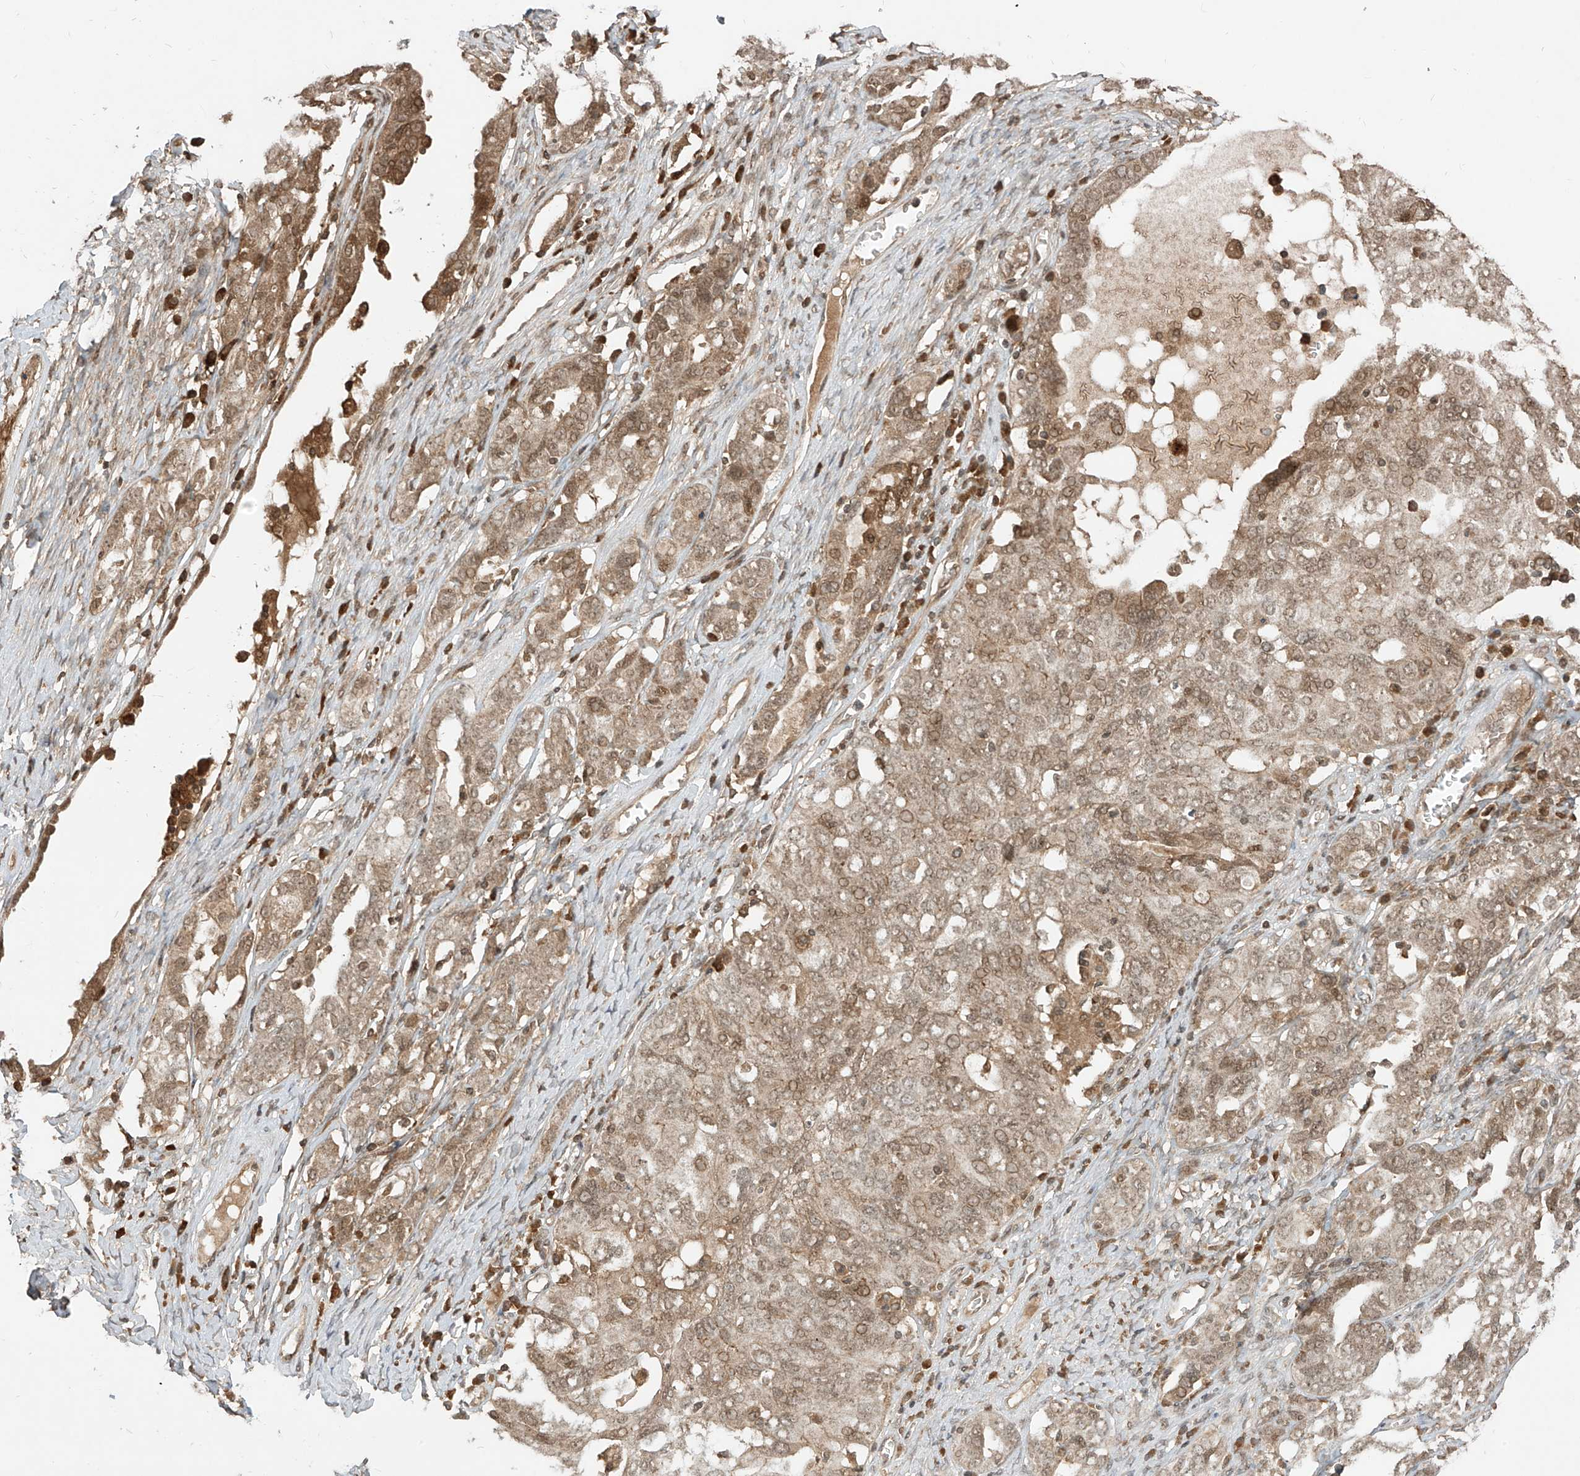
{"staining": {"intensity": "weak", "quantity": ">75%", "location": "cytoplasmic/membranous,nuclear"}, "tissue": "ovarian cancer", "cell_type": "Tumor cells", "image_type": "cancer", "snomed": [{"axis": "morphology", "description": "Carcinoma, endometroid"}, {"axis": "topography", "description": "Ovary"}], "caption": "High-magnification brightfield microscopy of ovarian cancer (endometroid carcinoma) stained with DAB (3,3'-diaminobenzidine) (brown) and counterstained with hematoxylin (blue). tumor cells exhibit weak cytoplasmic/membranous and nuclear expression is present in approximately>75% of cells.", "gene": "LCOR", "patient": {"sex": "female", "age": 62}}